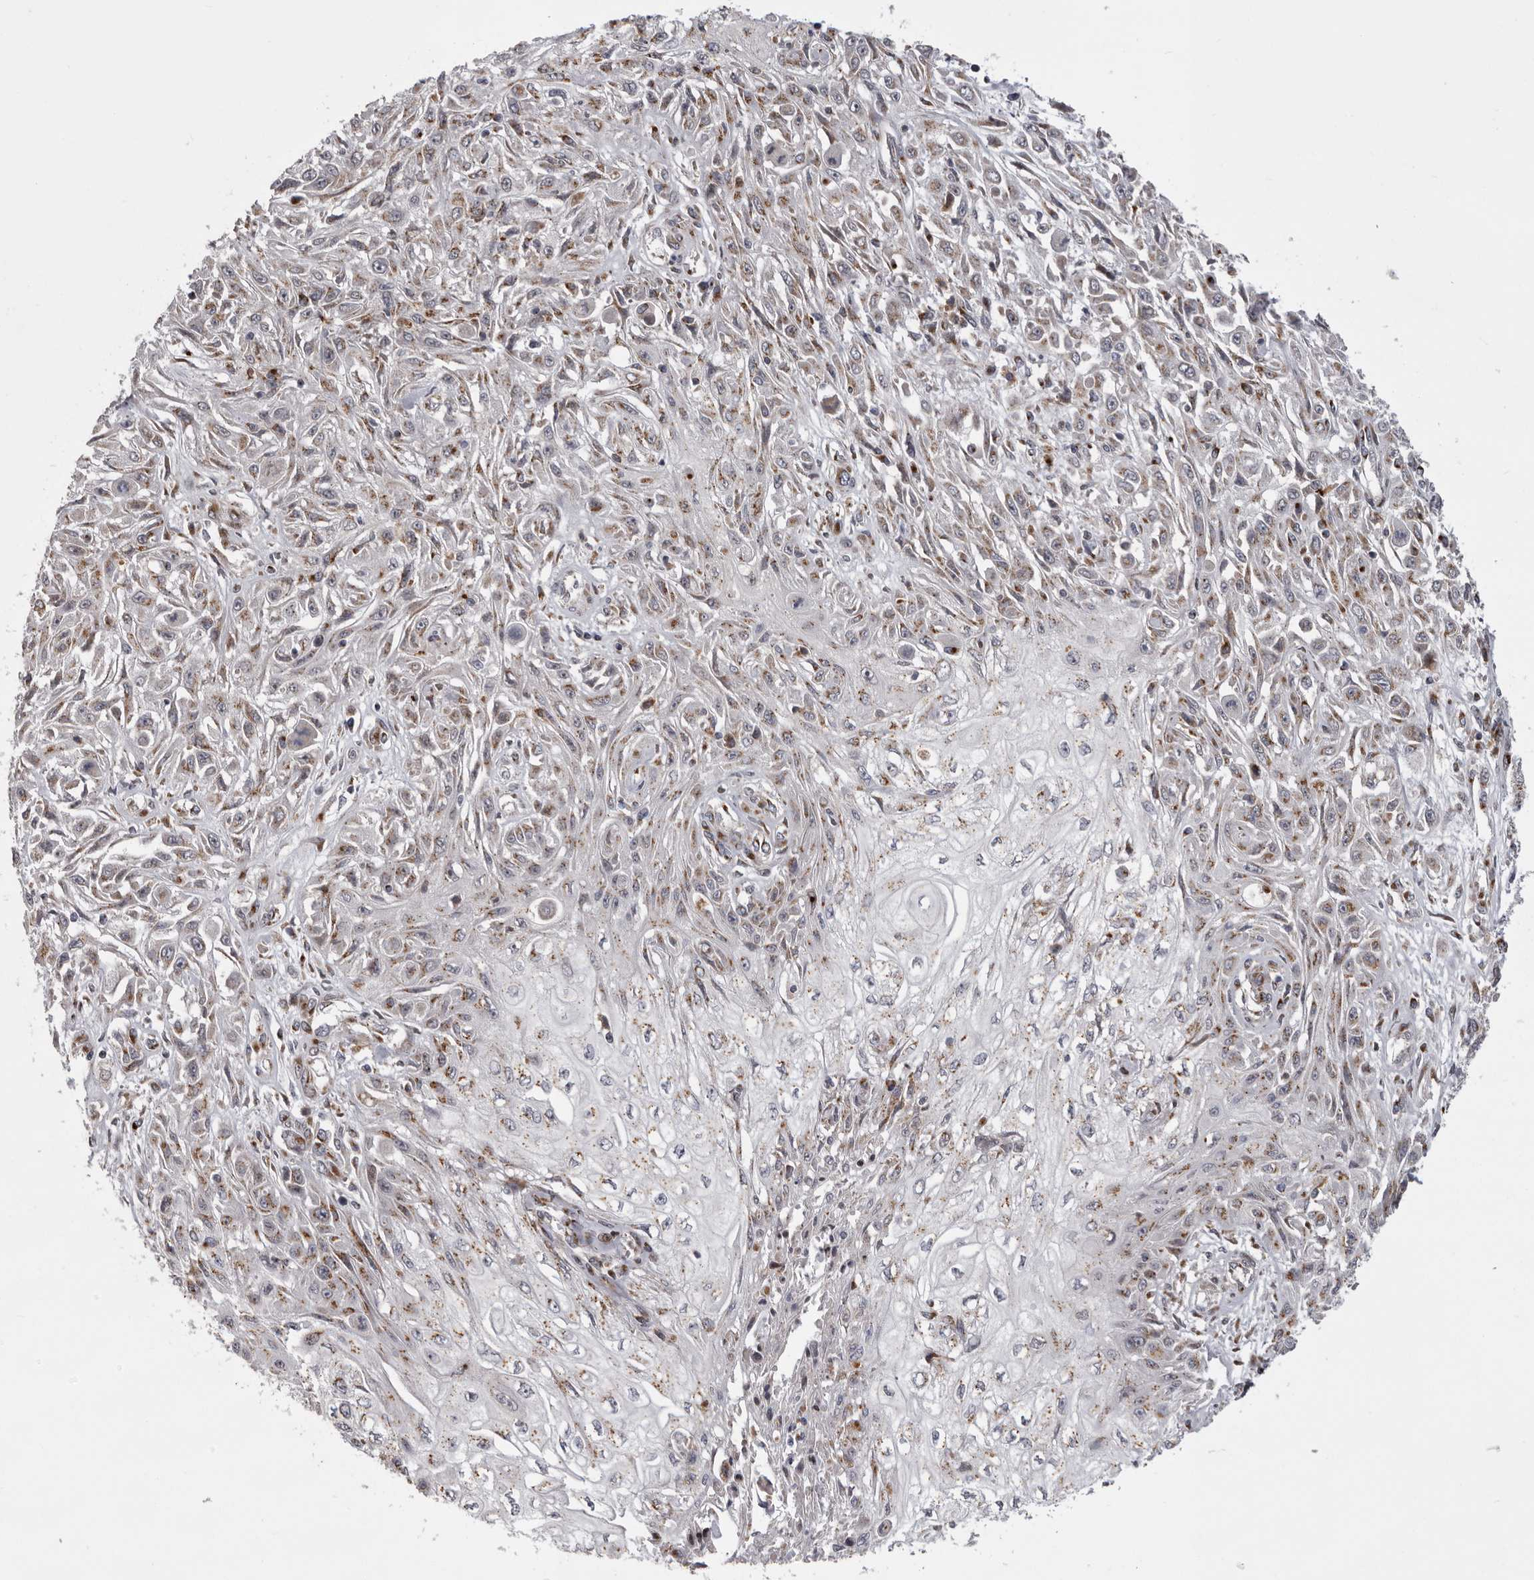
{"staining": {"intensity": "weak", "quantity": ">75%", "location": "cytoplasmic/membranous"}, "tissue": "skin cancer", "cell_type": "Tumor cells", "image_type": "cancer", "snomed": [{"axis": "morphology", "description": "Squamous cell carcinoma, NOS"}, {"axis": "morphology", "description": "Squamous cell carcinoma, metastatic, NOS"}, {"axis": "topography", "description": "Skin"}, {"axis": "topography", "description": "Lymph node"}], "caption": "An immunohistochemistry (IHC) micrograph of tumor tissue is shown. Protein staining in brown shows weak cytoplasmic/membranous positivity in squamous cell carcinoma (skin) within tumor cells.", "gene": "WDR47", "patient": {"sex": "male", "age": 75}}